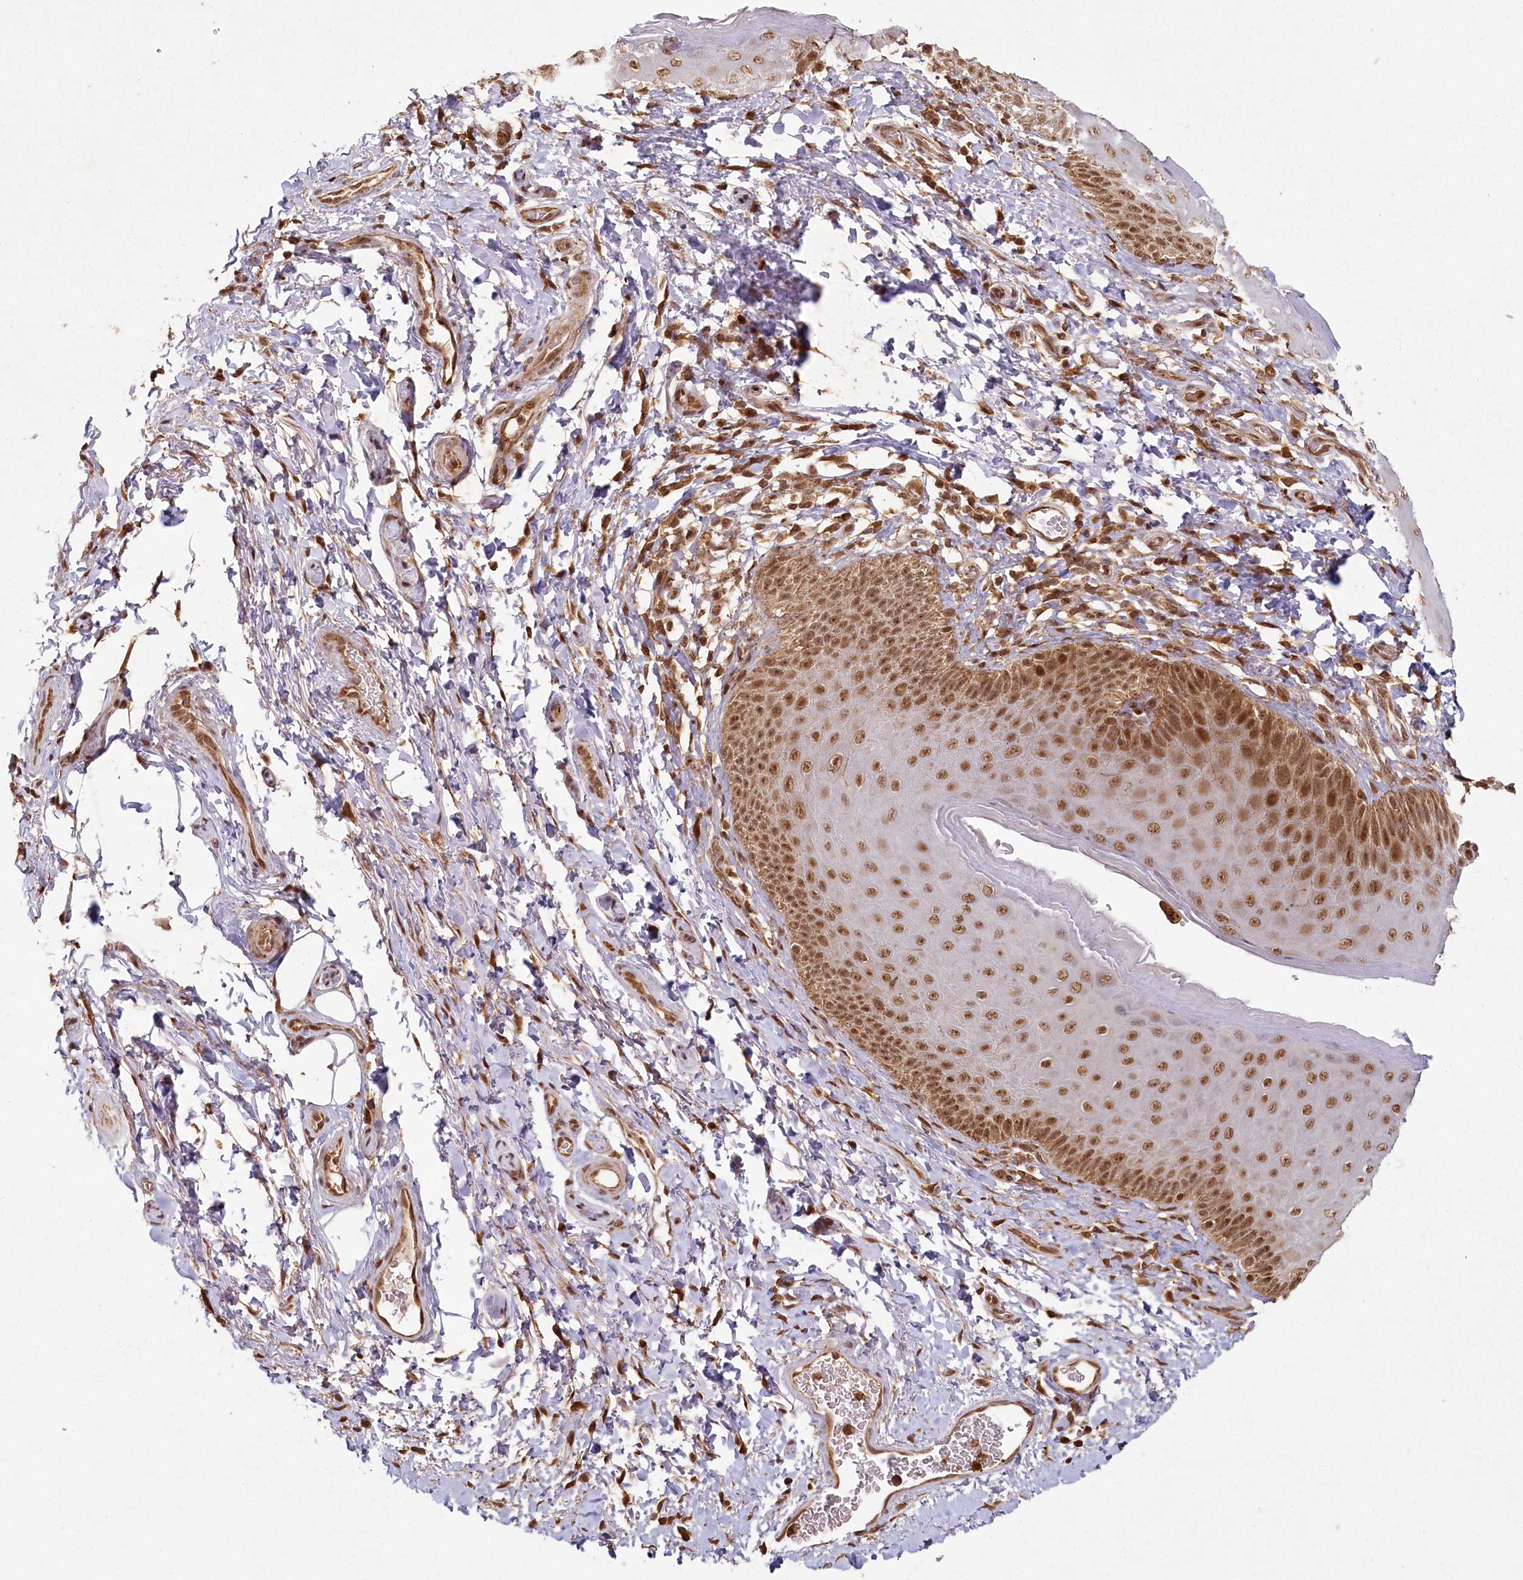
{"staining": {"intensity": "strong", "quantity": ">75%", "location": "nuclear"}, "tissue": "skin", "cell_type": "Epidermal cells", "image_type": "normal", "snomed": [{"axis": "morphology", "description": "Normal tissue, NOS"}, {"axis": "topography", "description": "Anal"}], "caption": "Strong nuclear protein expression is present in approximately >75% of epidermal cells in skin.", "gene": "MICU1", "patient": {"sex": "male", "age": 44}}